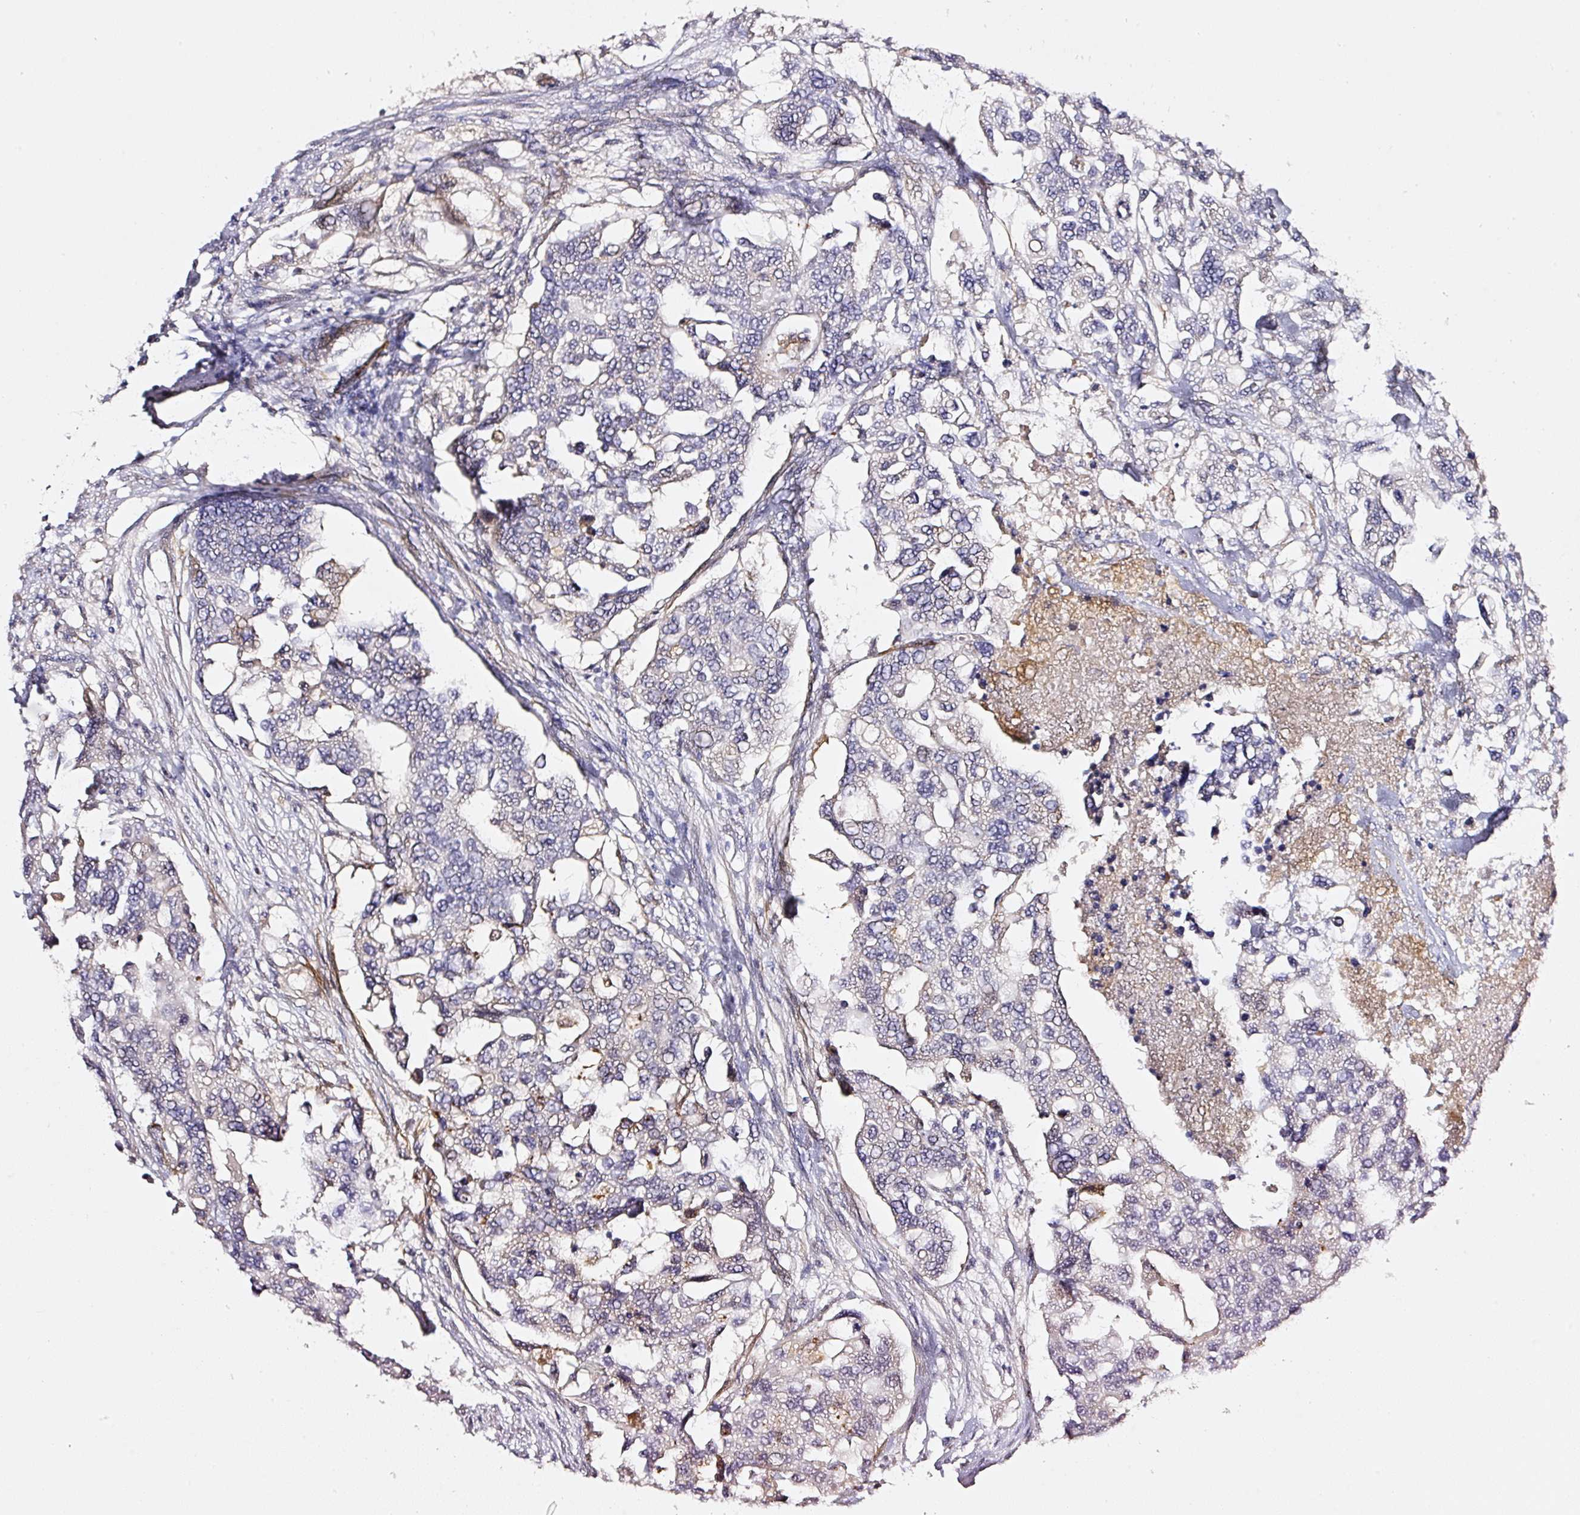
{"staining": {"intensity": "weak", "quantity": "<25%", "location": "cytoplasmic/membranous"}, "tissue": "colorectal cancer", "cell_type": "Tumor cells", "image_type": "cancer", "snomed": [{"axis": "morphology", "description": "Adenocarcinoma, NOS"}, {"axis": "topography", "description": "Colon"}], "caption": "DAB (3,3'-diaminobenzidine) immunohistochemical staining of human colorectal cancer (adenocarcinoma) shows no significant staining in tumor cells.", "gene": "TOGARAM1", "patient": {"sex": "male", "age": 77}}